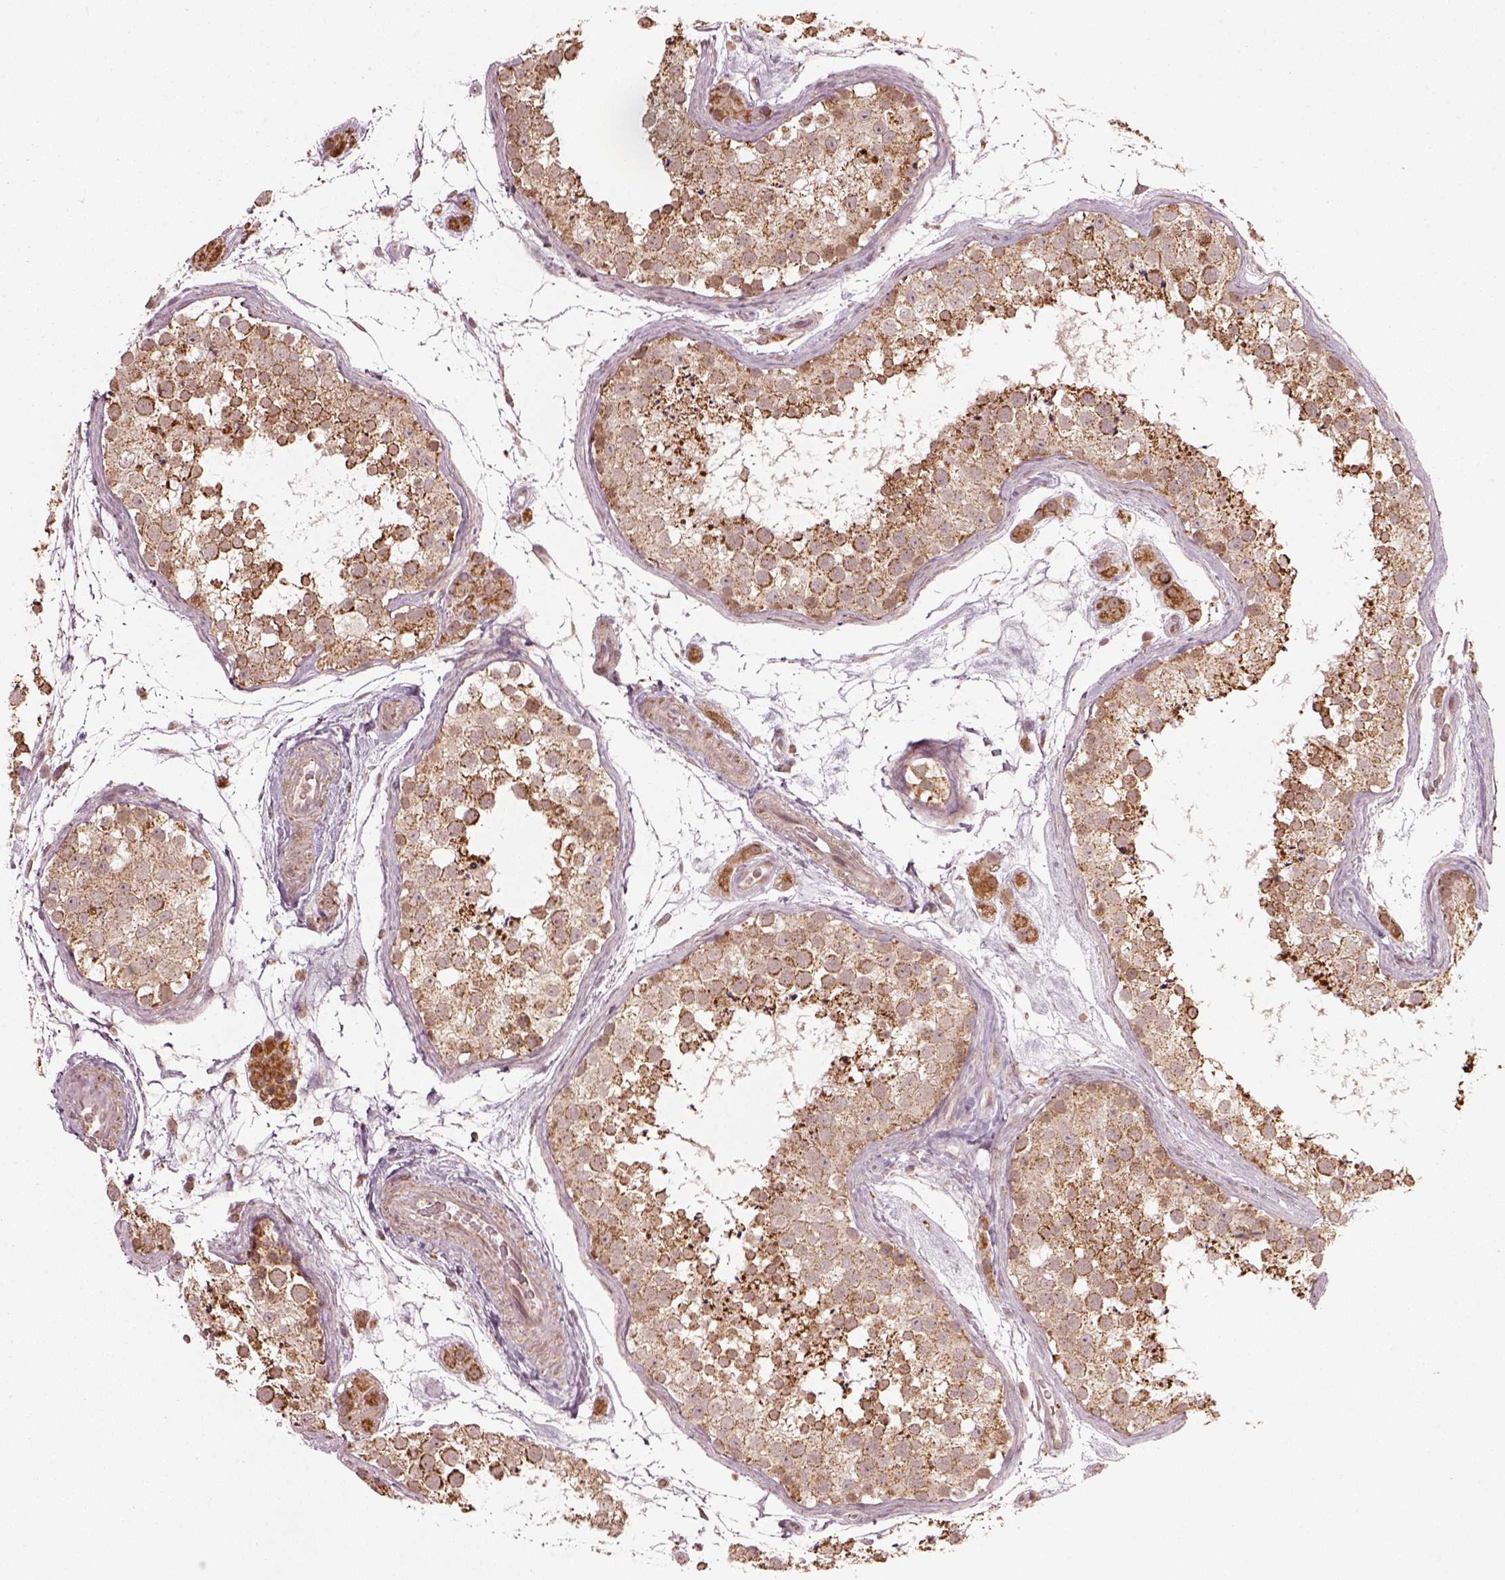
{"staining": {"intensity": "strong", "quantity": ">75%", "location": "cytoplasmic/membranous"}, "tissue": "testis", "cell_type": "Cells in seminiferous ducts", "image_type": "normal", "snomed": [{"axis": "morphology", "description": "Normal tissue, NOS"}, {"axis": "topography", "description": "Testis"}], "caption": "An image showing strong cytoplasmic/membranous positivity in approximately >75% of cells in seminiferous ducts in unremarkable testis, as visualized by brown immunohistochemical staining.", "gene": "SEL1L3", "patient": {"sex": "male", "age": 41}}